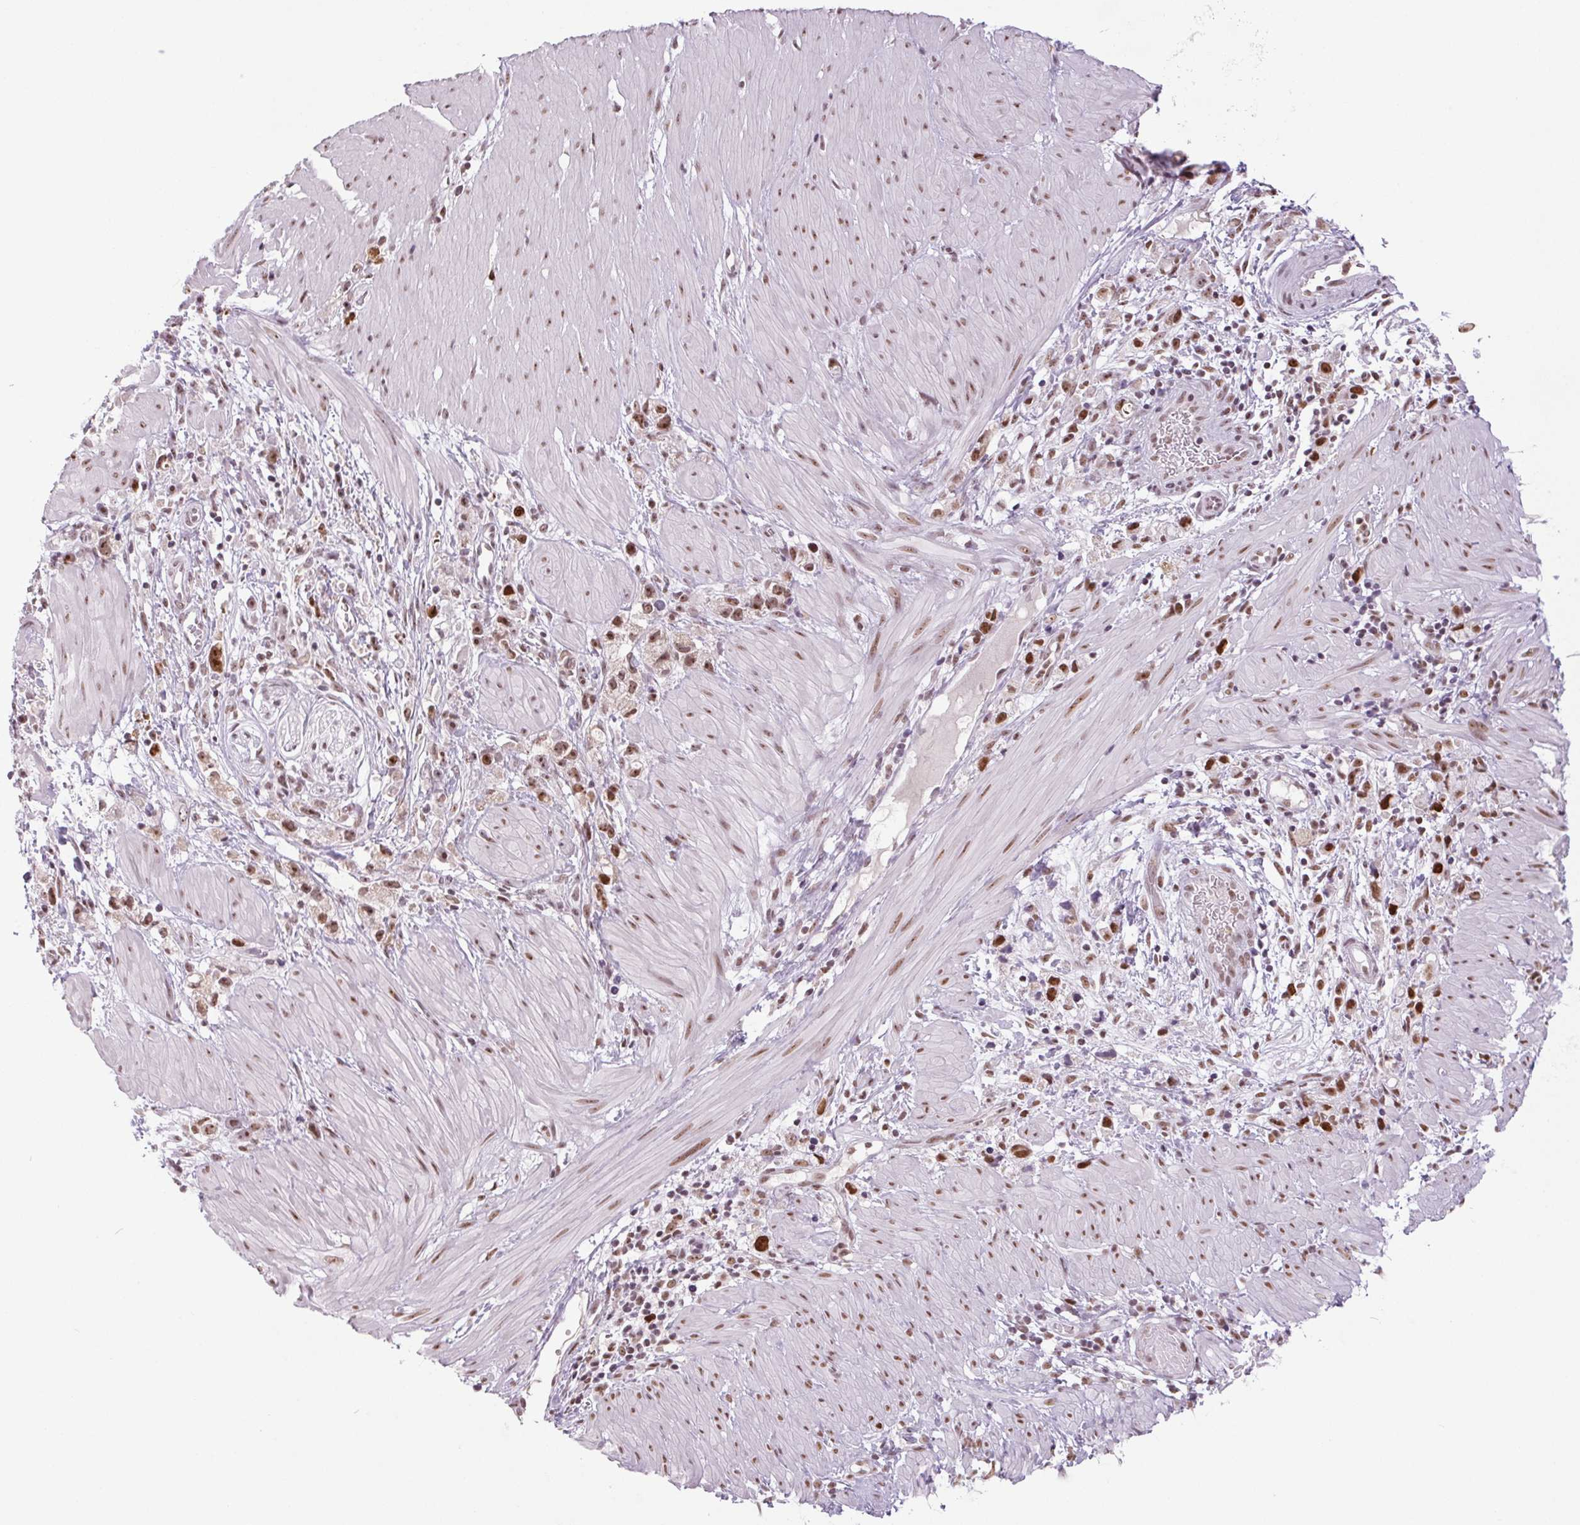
{"staining": {"intensity": "moderate", "quantity": ">75%", "location": "nuclear"}, "tissue": "stomach cancer", "cell_type": "Tumor cells", "image_type": "cancer", "snomed": [{"axis": "morphology", "description": "Adenocarcinoma, NOS"}, {"axis": "topography", "description": "Stomach"}], "caption": "Immunohistochemical staining of adenocarcinoma (stomach) reveals medium levels of moderate nuclear expression in approximately >75% of tumor cells.", "gene": "SMIM6", "patient": {"sex": "female", "age": 59}}